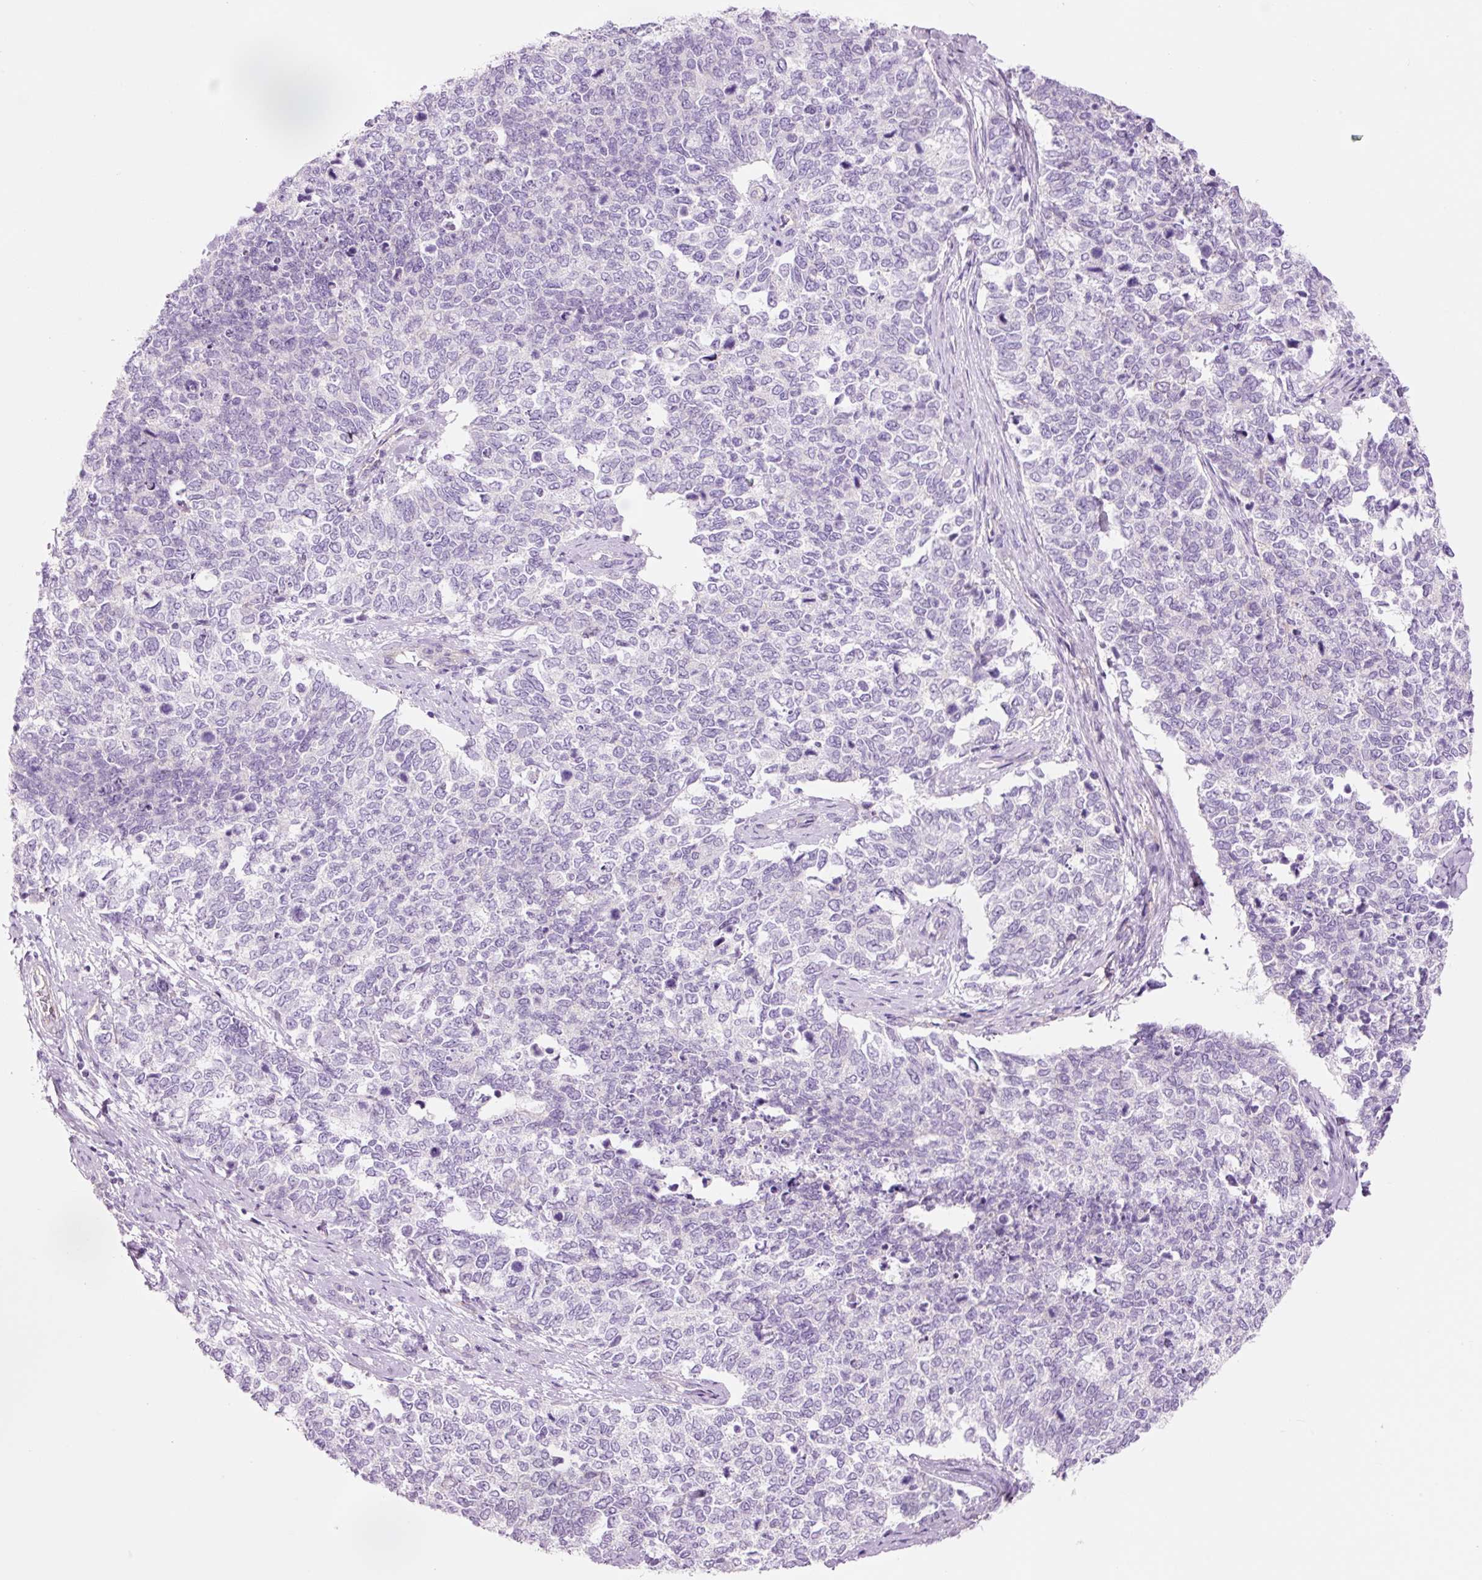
{"staining": {"intensity": "negative", "quantity": "none", "location": "none"}, "tissue": "cervical cancer", "cell_type": "Tumor cells", "image_type": "cancer", "snomed": [{"axis": "morphology", "description": "Squamous cell carcinoma, NOS"}, {"axis": "topography", "description": "Cervix"}], "caption": "This is a image of IHC staining of squamous cell carcinoma (cervical), which shows no expression in tumor cells. (IHC, brightfield microscopy, high magnification).", "gene": "HSPA4L", "patient": {"sex": "female", "age": 63}}